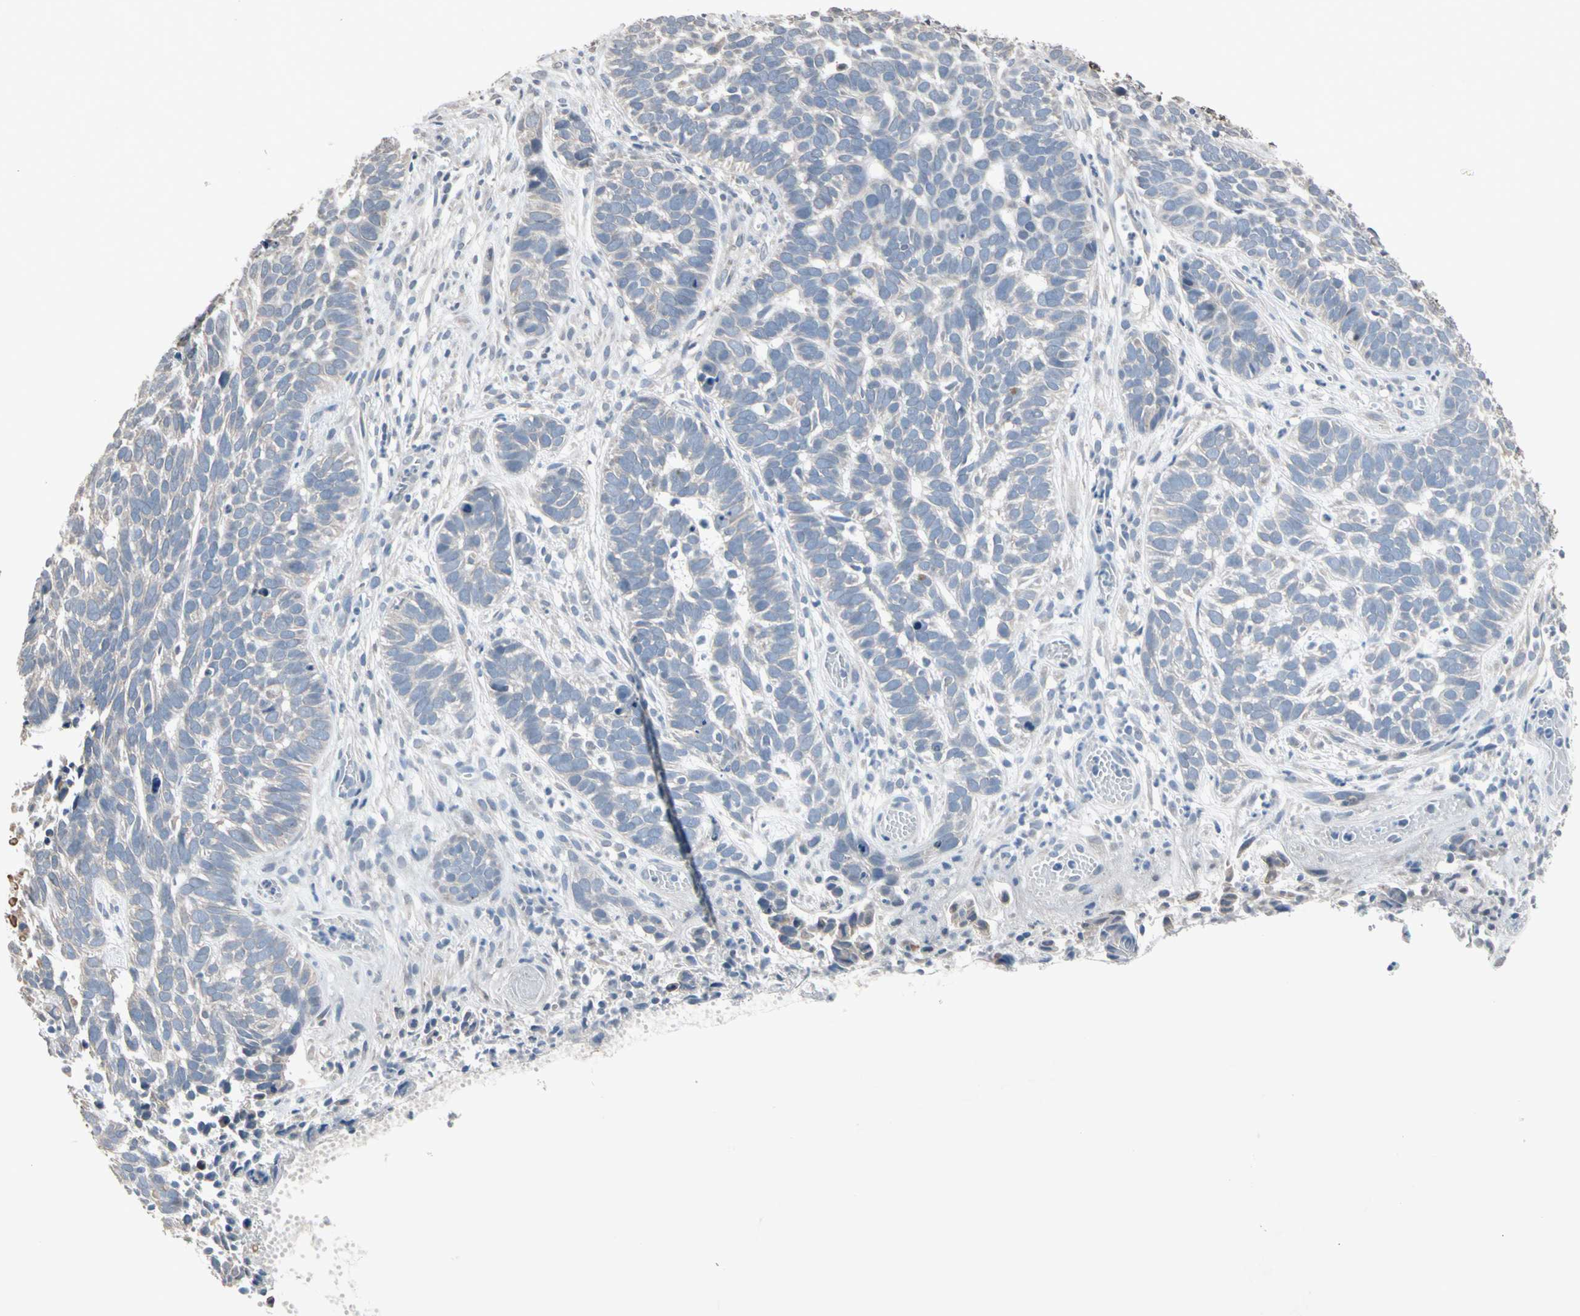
{"staining": {"intensity": "weak", "quantity": "<25%", "location": "cytoplasmic/membranous"}, "tissue": "skin cancer", "cell_type": "Tumor cells", "image_type": "cancer", "snomed": [{"axis": "morphology", "description": "Basal cell carcinoma"}, {"axis": "topography", "description": "Skin"}], "caption": "A photomicrograph of human basal cell carcinoma (skin) is negative for staining in tumor cells.", "gene": "SV2A", "patient": {"sex": "male", "age": 87}}